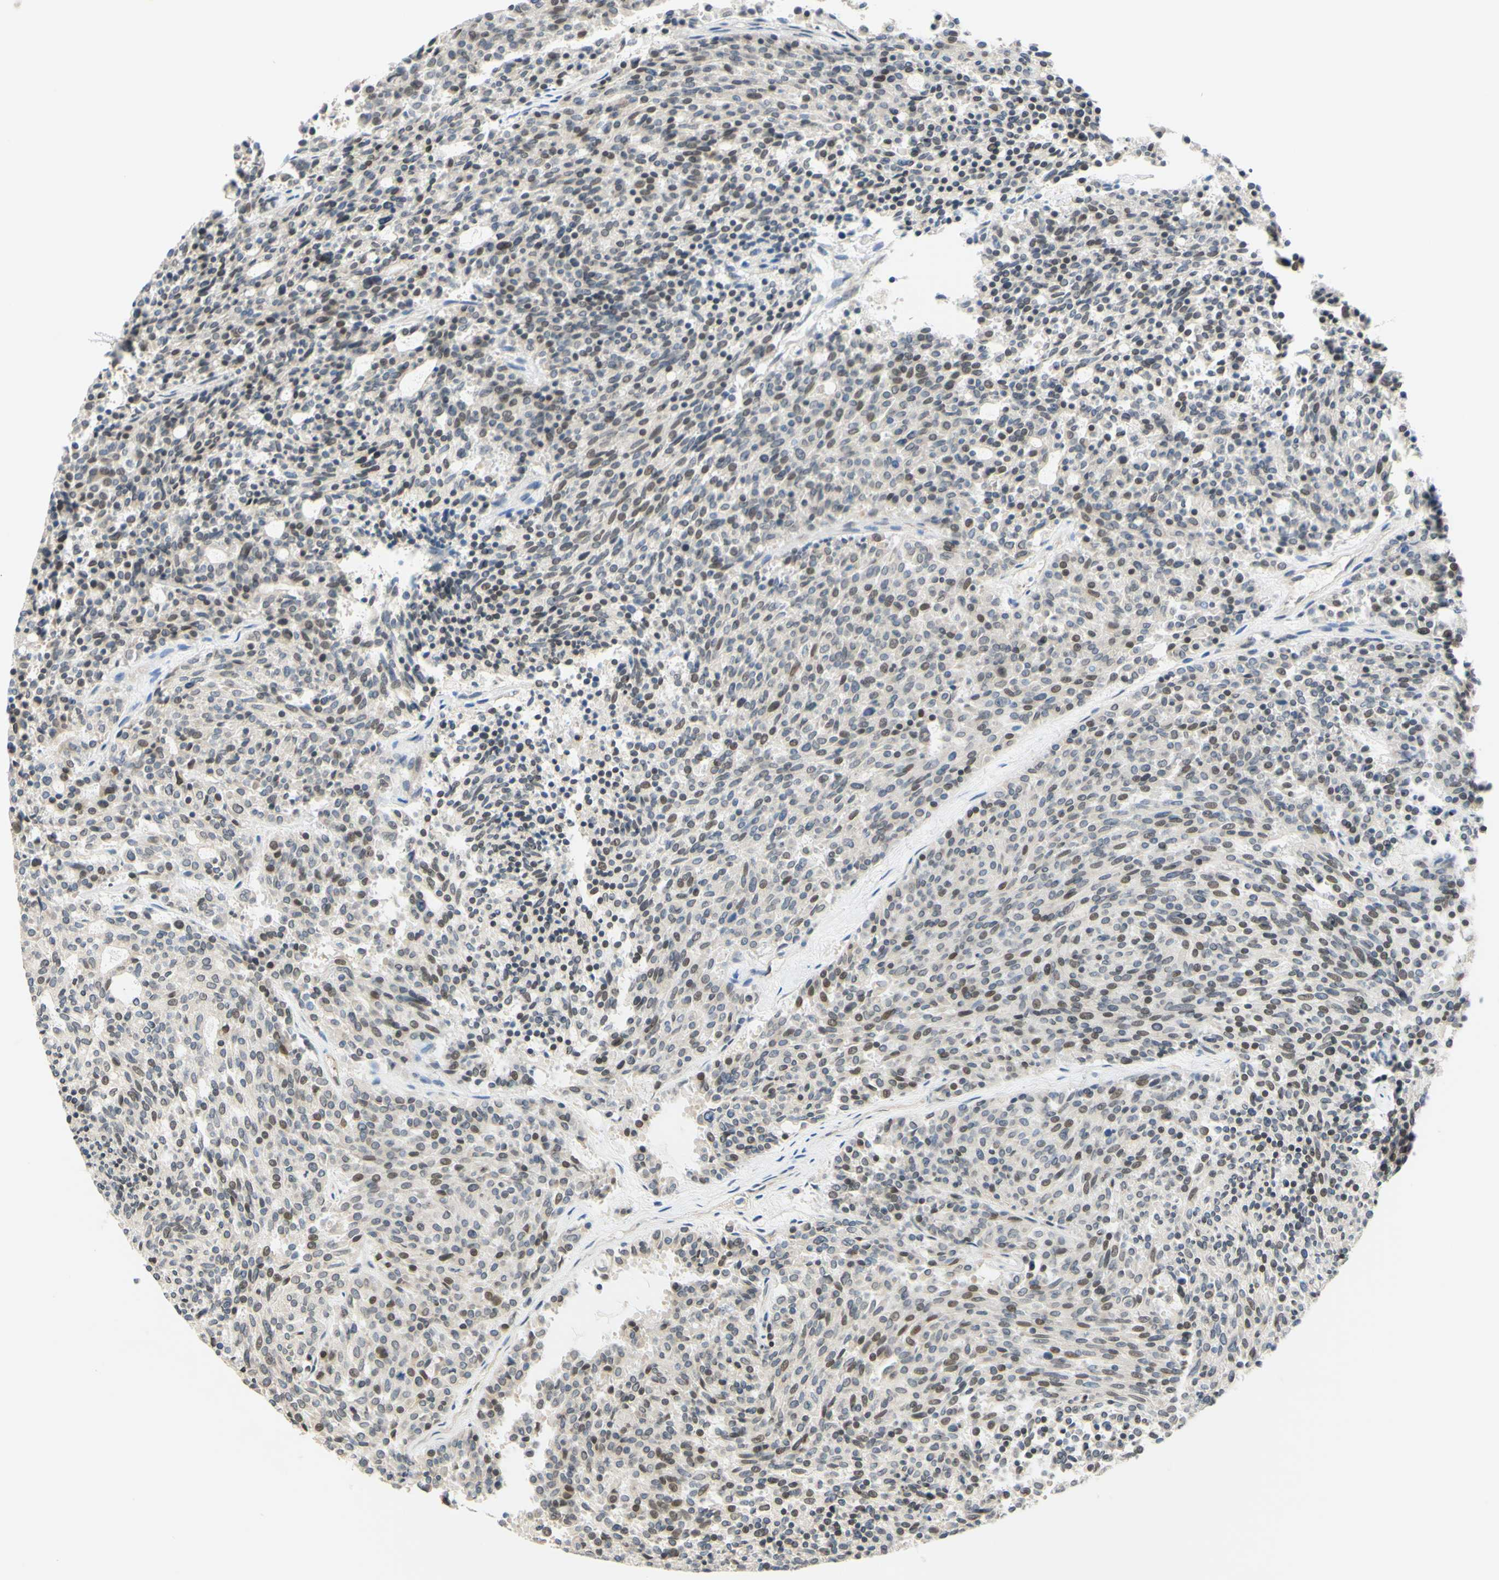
{"staining": {"intensity": "weak", "quantity": "<25%", "location": "nuclear"}, "tissue": "carcinoid", "cell_type": "Tumor cells", "image_type": "cancer", "snomed": [{"axis": "morphology", "description": "Carcinoid, malignant, NOS"}, {"axis": "topography", "description": "Pancreas"}], "caption": "This micrograph is of carcinoid stained with immunohistochemistry (IHC) to label a protein in brown with the nuclei are counter-stained blue. There is no expression in tumor cells.", "gene": "C2CD2L", "patient": {"sex": "female", "age": 54}}